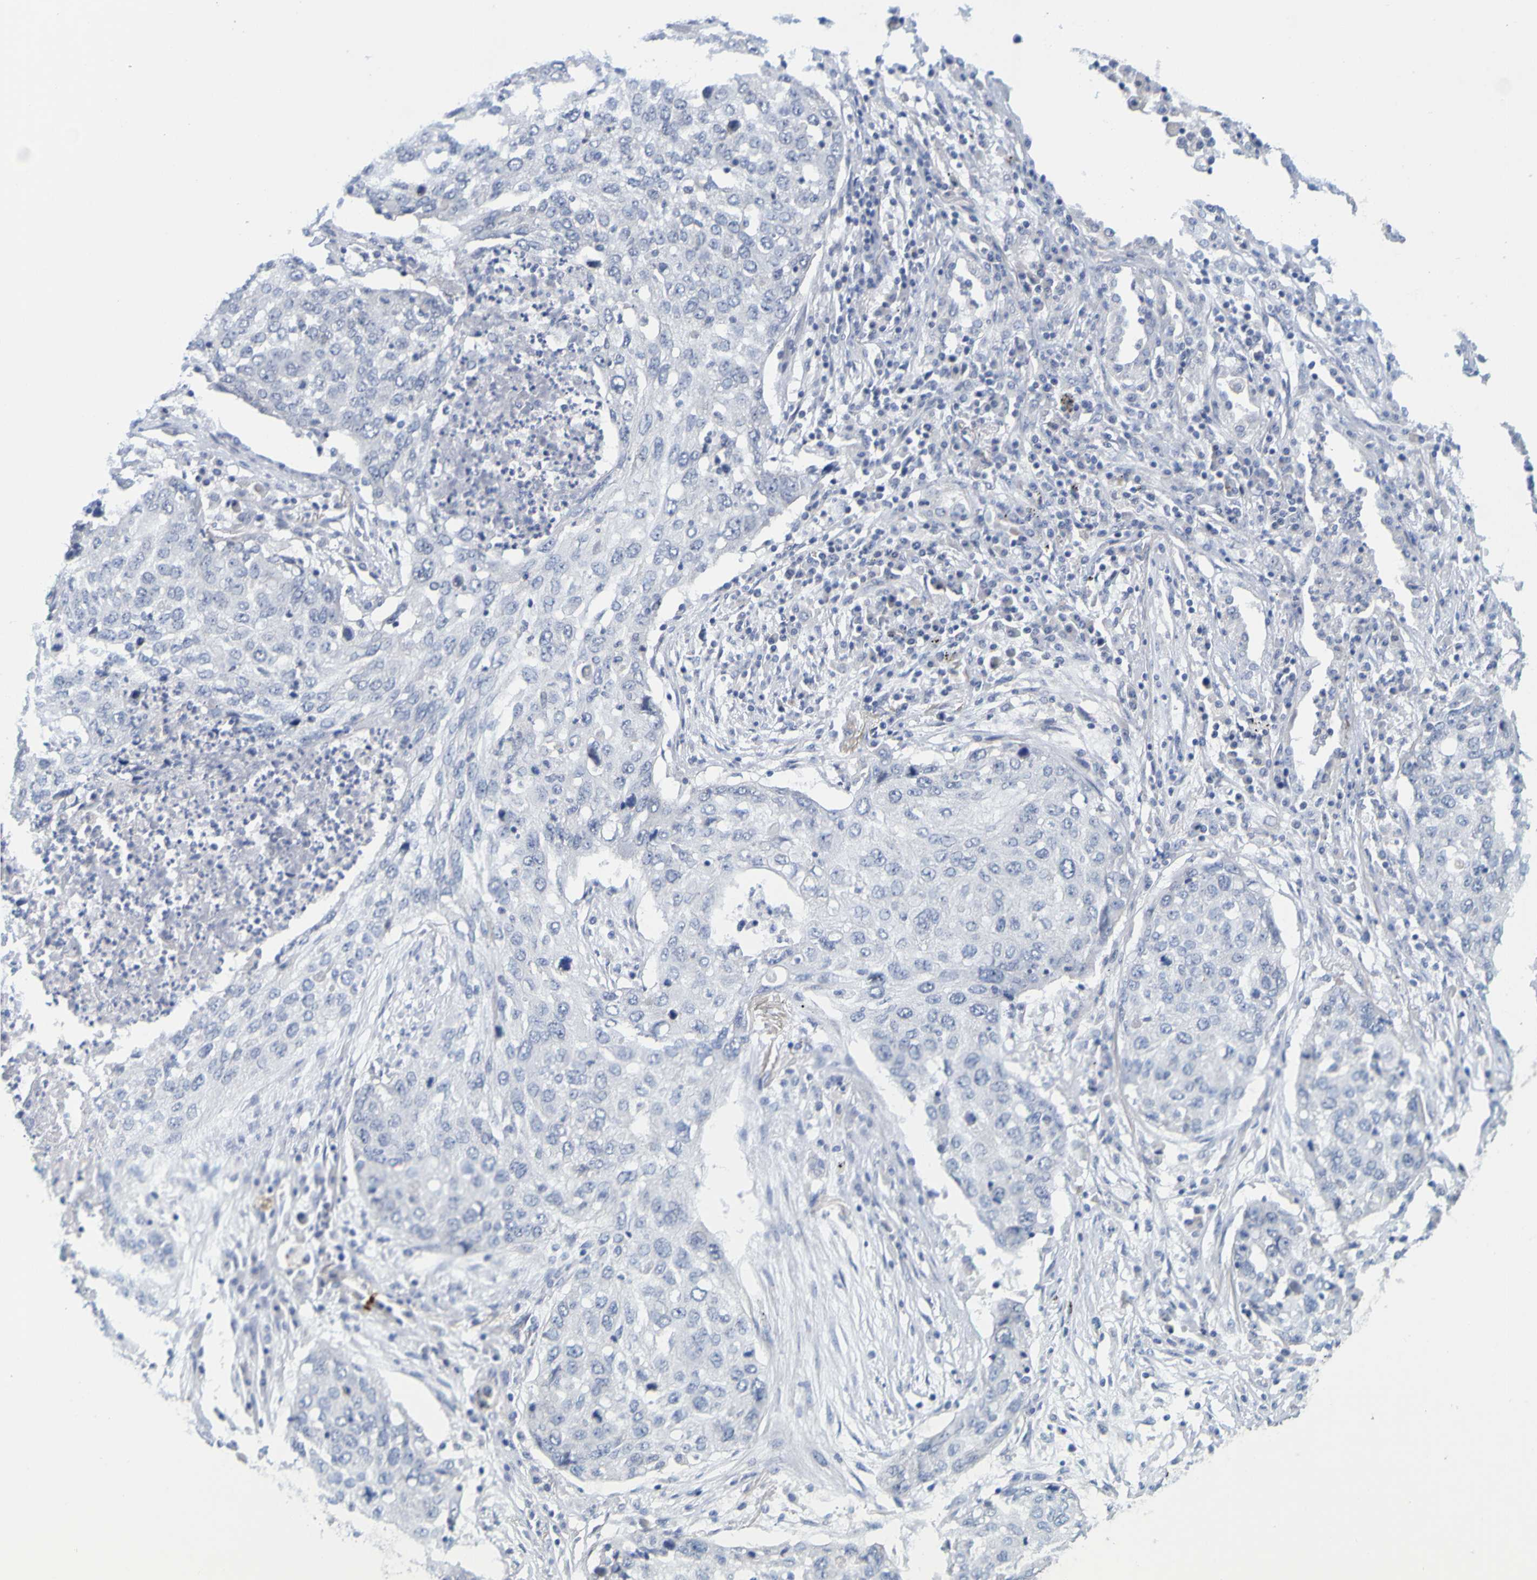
{"staining": {"intensity": "negative", "quantity": "none", "location": "none"}, "tissue": "lung cancer", "cell_type": "Tumor cells", "image_type": "cancer", "snomed": [{"axis": "morphology", "description": "Squamous cell carcinoma, NOS"}, {"axis": "topography", "description": "Lung"}], "caption": "Immunohistochemical staining of squamous cell carcinoma (lung) exhibits no significant staining in tumor cells.", "gene": "ENDOU", "patient": {"sex": "female", "age": 63}}